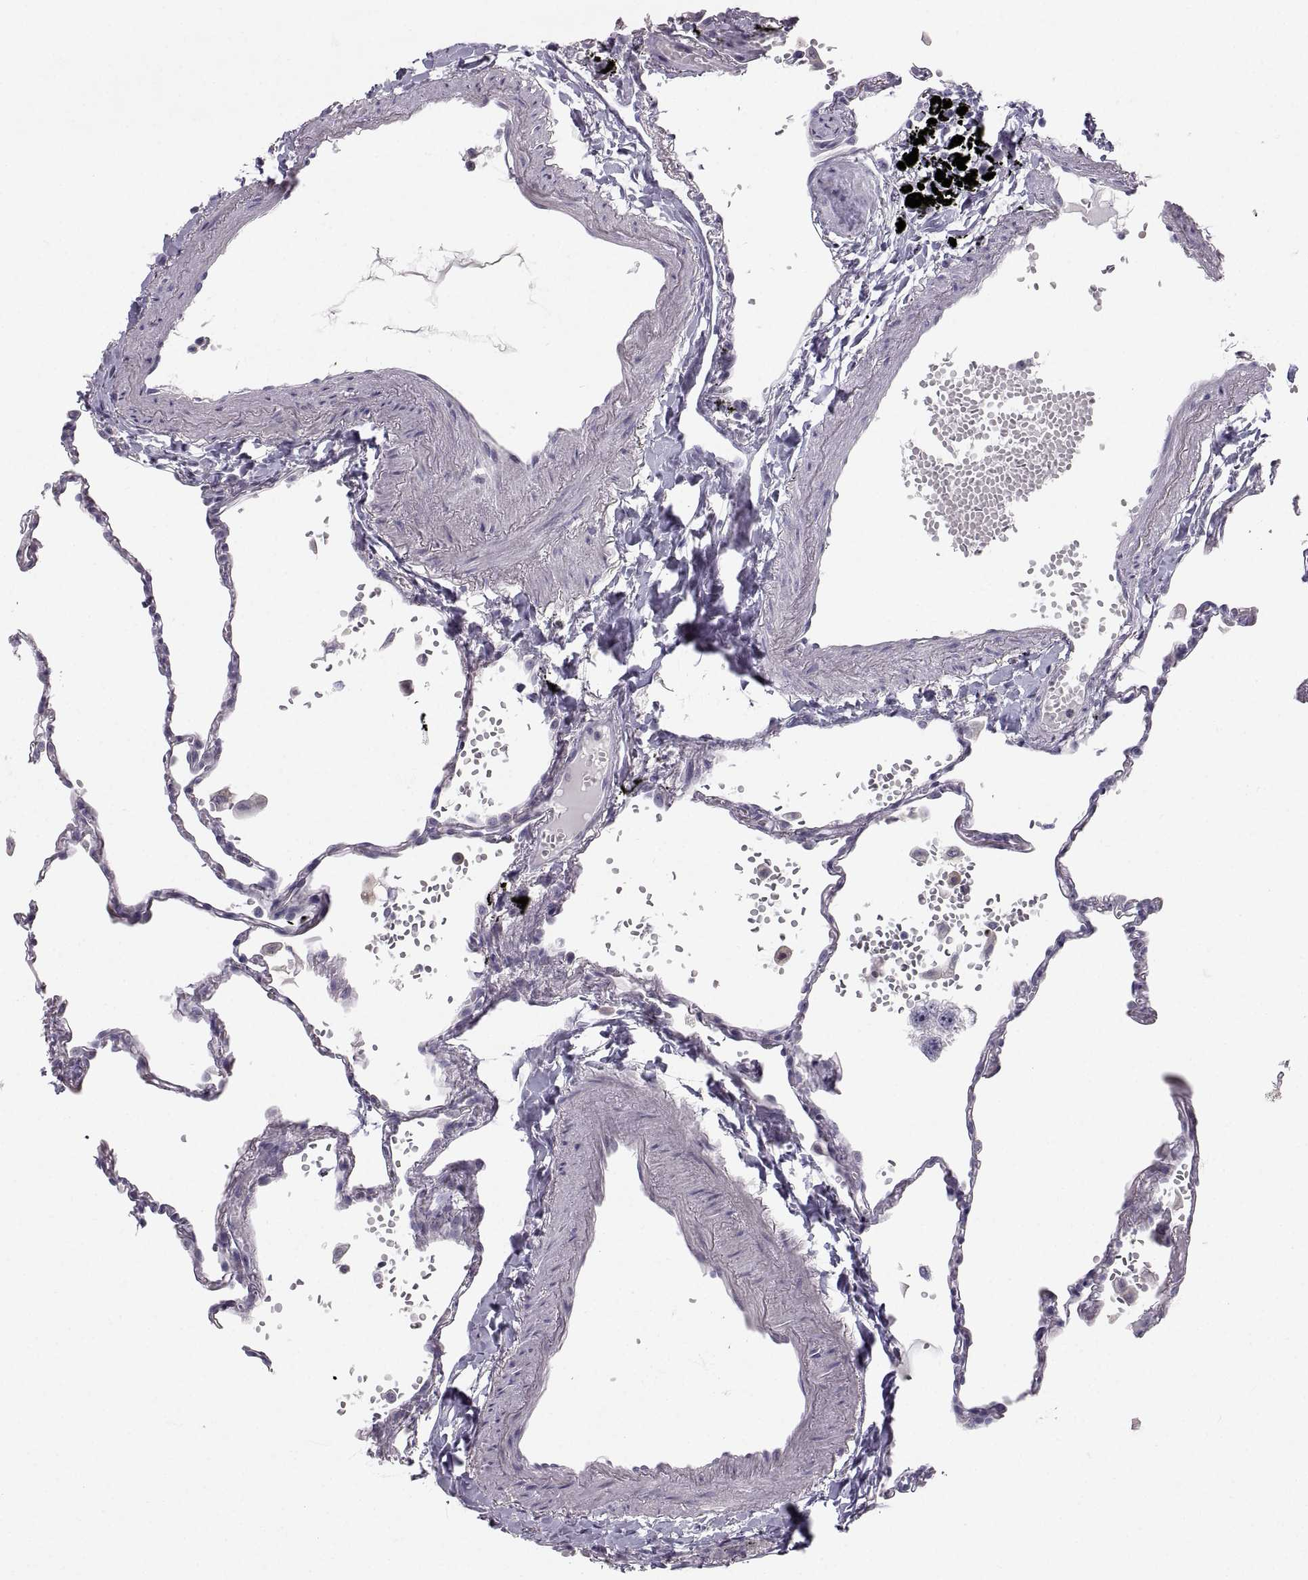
{"staining": {"intensity": "negative", "quantity": "none", "location": "none"}, "tissue": "lung", "cell_type": "Alveolar cells", "image_type": "normal", "snomed": [{"axis": "morphology", "description": "Normal tissue, NOS"}, {"axis": "topography", "description": "Lung"}], "caption": "Protein analysis of benign lung reveals no significant staining in alveolar cells. The staining is performed using DAB (3,3'-diaminobenzidine) brown chromogen with nuclei counter-stained in using hematoxylin.", "gene": "ZNF185", "patient": {"sex": "male", "age": 78}}